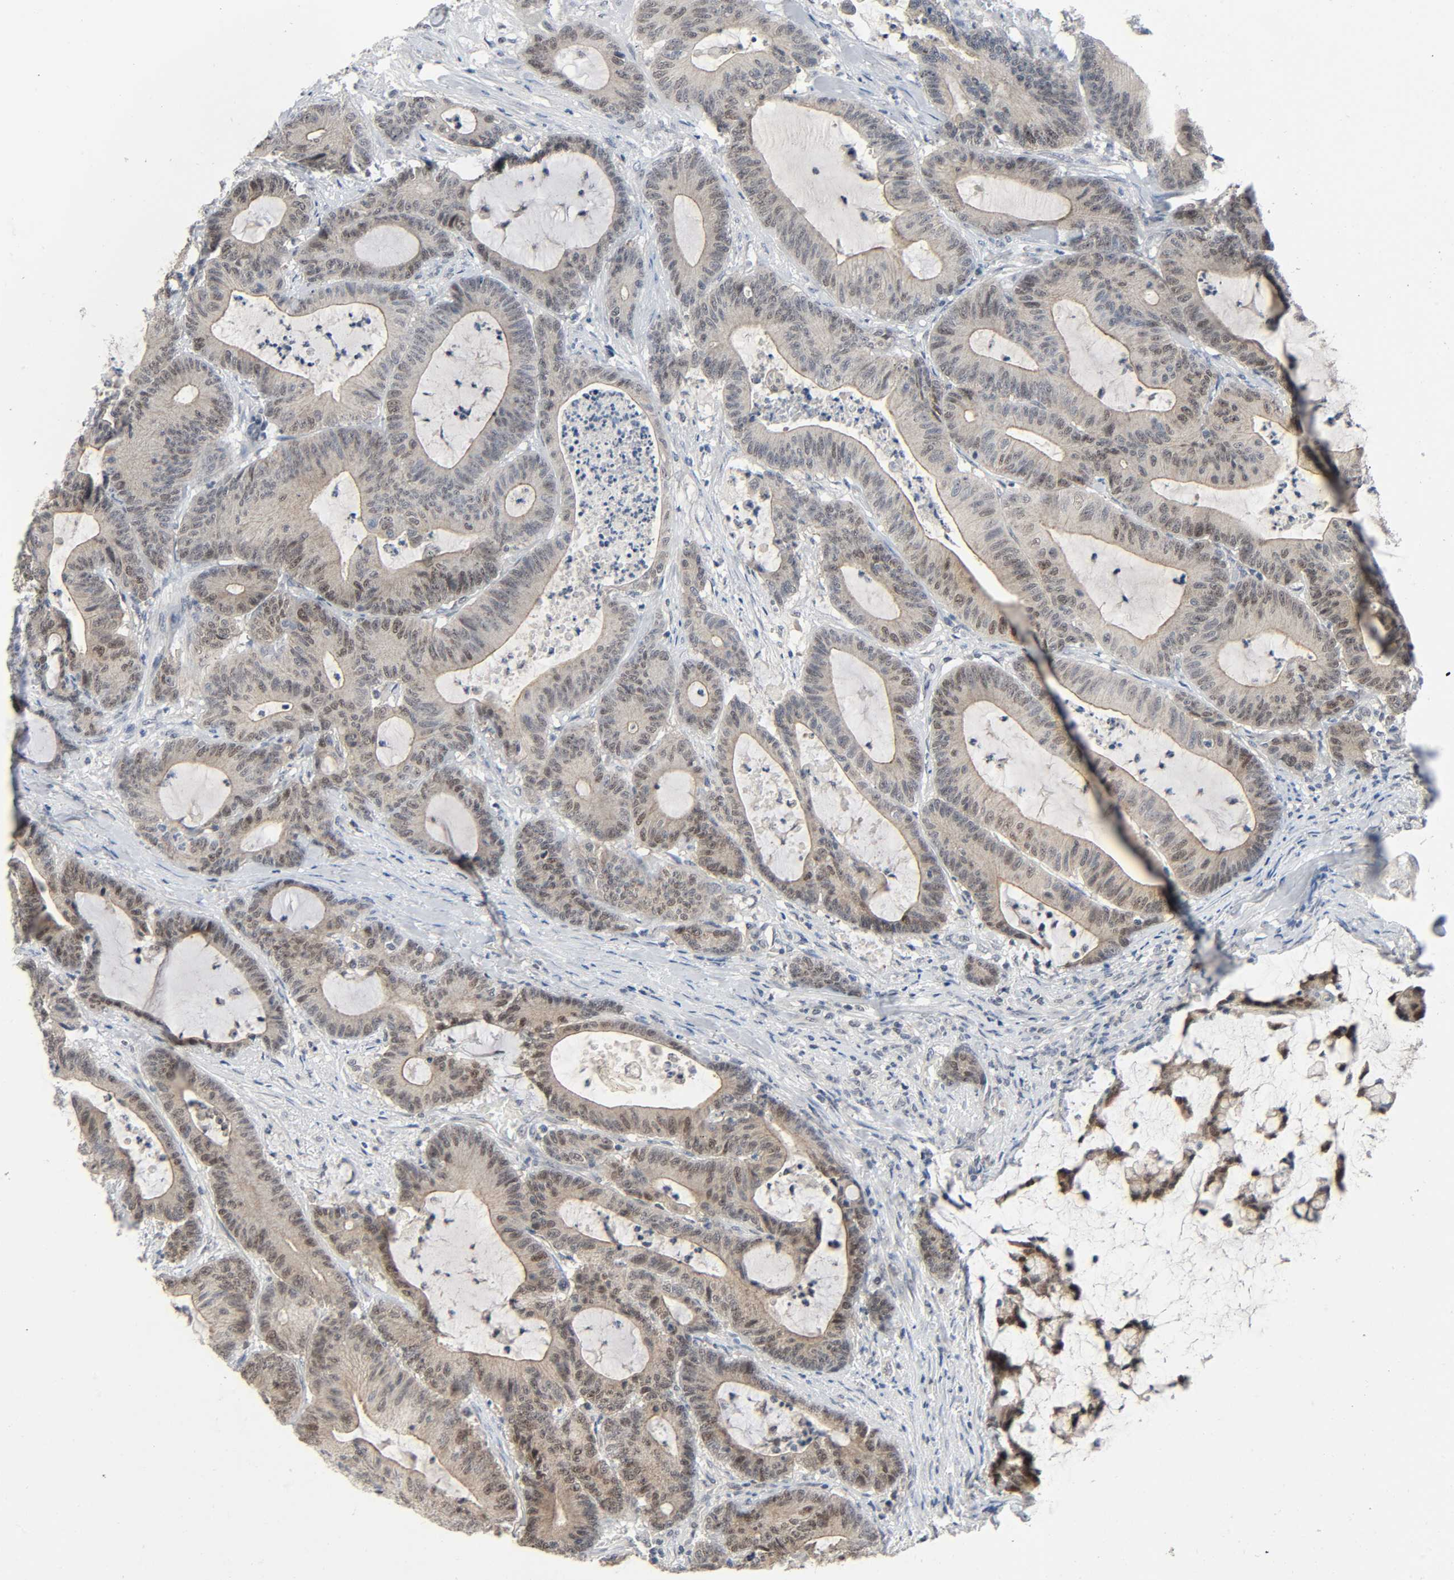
{"staining": {"intensity": "moderate", "quantity": ">75%", "location": "cytoplasmic/membranous,nuclear"}, "tissue": "colorectal cancer", "cell_type": "Tumor cells", "image_type": "cancer", "snomed": [{"axis": "morphology", "description": "Adenocarcinoma, NOS"}, {"axis": "topography", "description": "Colon"}], "caption": "Immunohistochemical staining of colorectal cancer (adenocarcinoma) exhibits medium levels of moderate cytoplasmic/membranous and nuclear protein expression in approximately >75% of tumor cells.", "gene": "MAPKAPK5", "patient": {"sex": "female", "age": 84}}